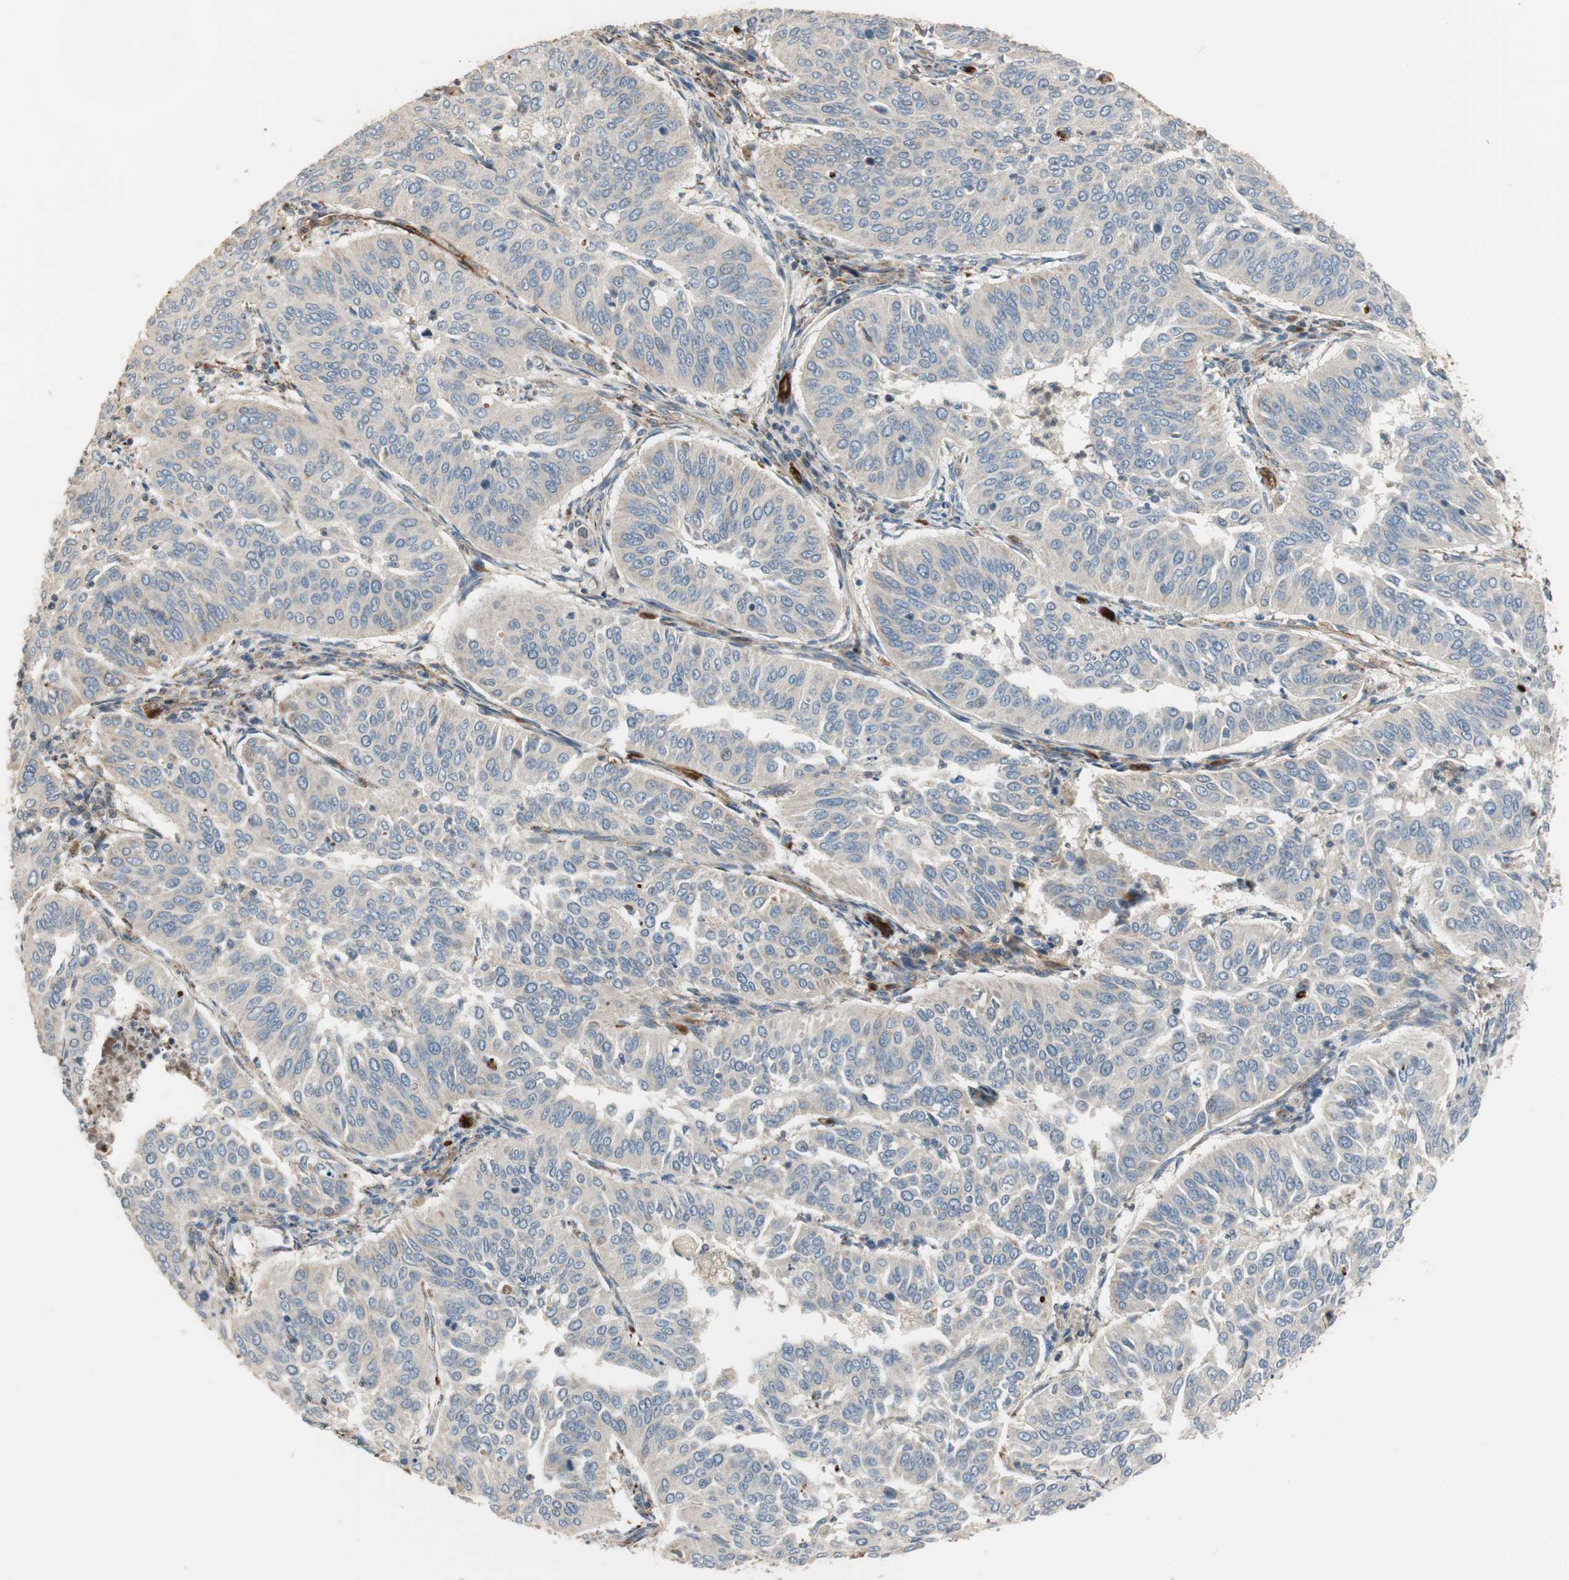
{"staining": {"intensity": "negative", "quantity": "none", "location": "none"}, "tissue": "cervical cancer", "cell_type": "Tumor cells", "image_type": "cancer", "snomed": [{"axis": "morphology", "description": "Normal tissue, NOS"}, {"axis": "morphology", "description": "Squamous cell carcinoma, NOS"}, {"axis": "topography", "description": "Cervix"}], "caption": "Immunohistochemistry of cervical cancer displays no positivity in tumor cells.", "gene": "ALPL", "patient": {"sex": "female", "age": 39}}